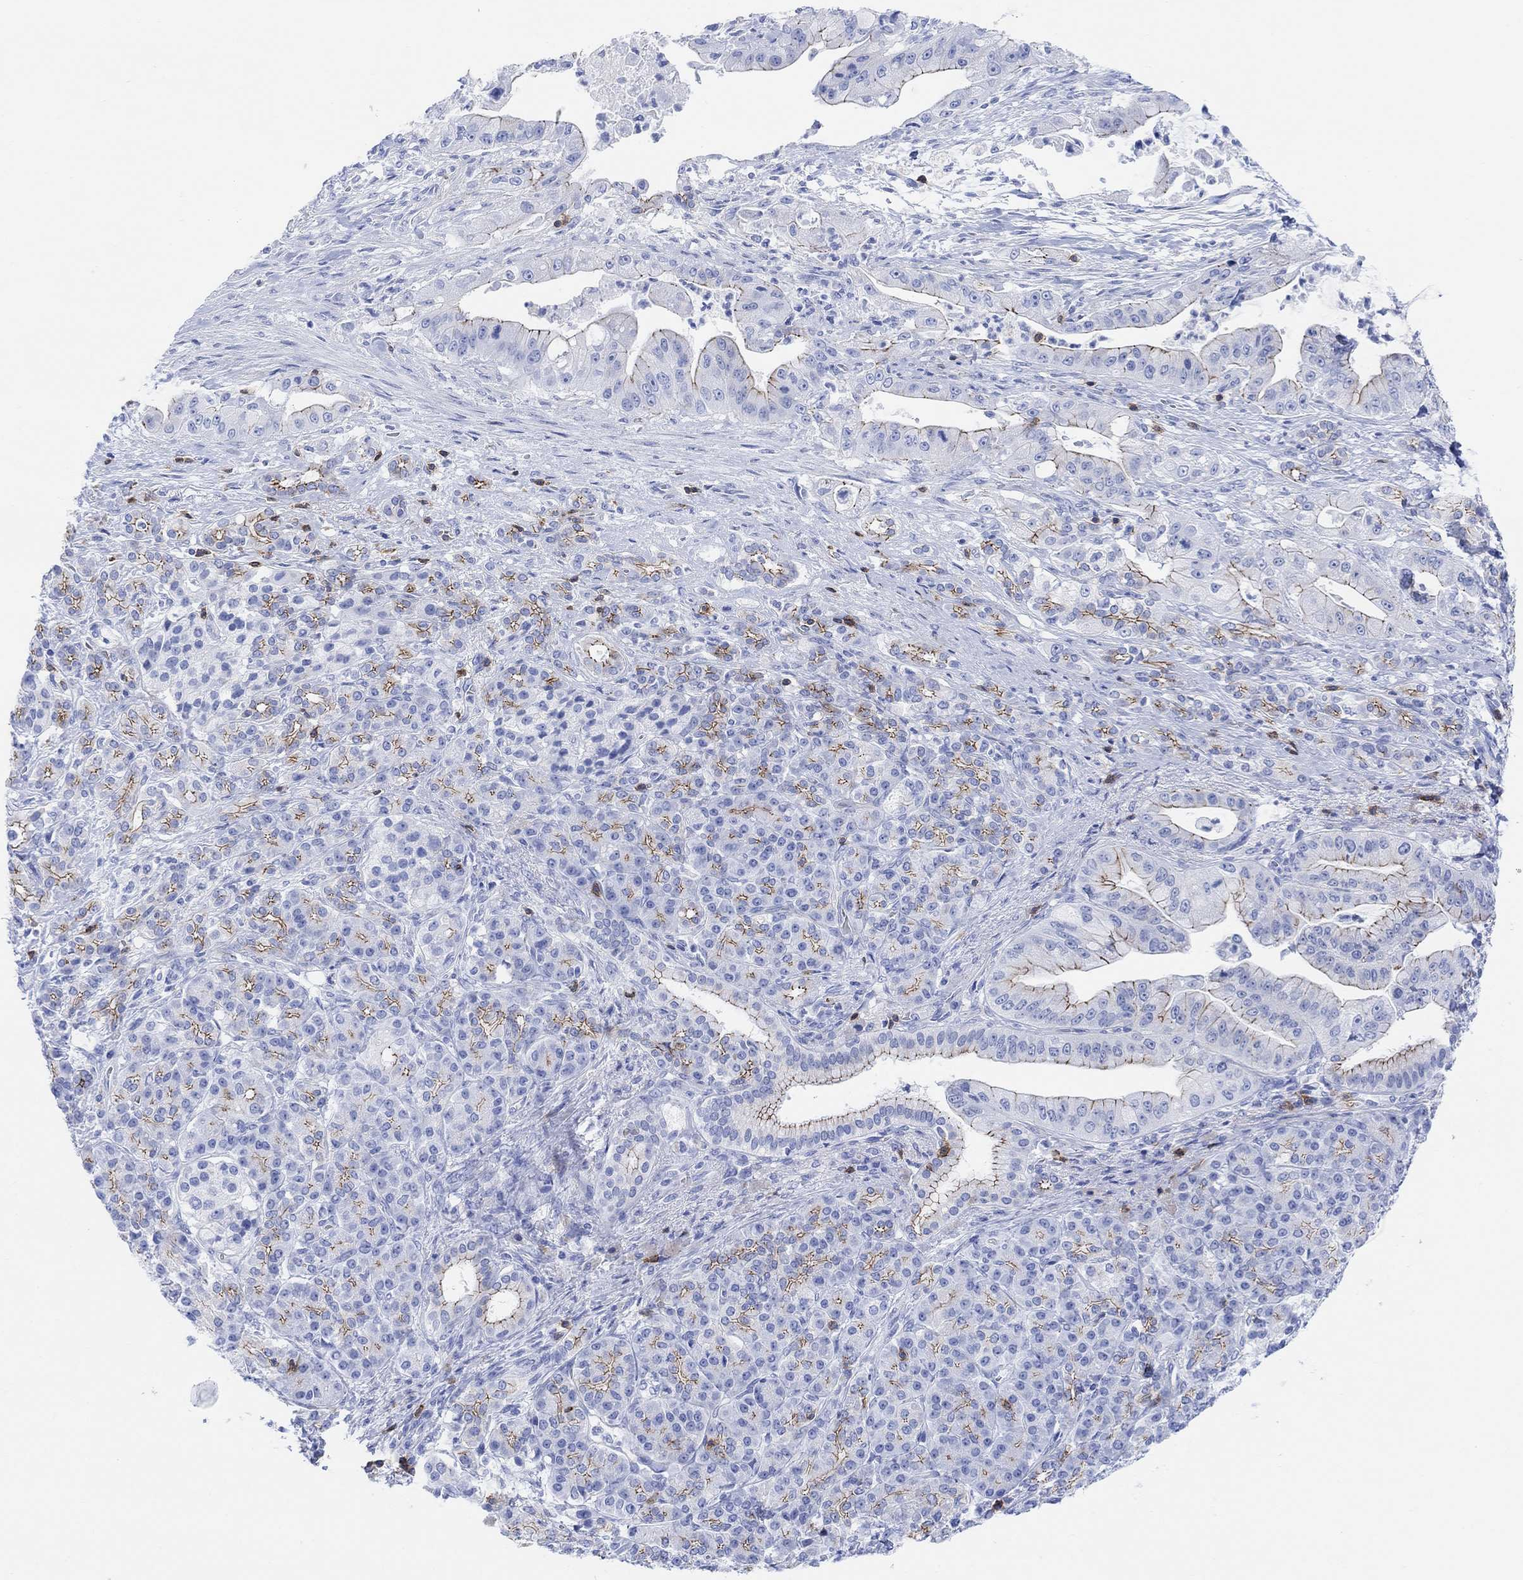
{"staining": {"intensity": "strong", "quantity": "<25%", "location": "cytoplasmic/membranous"}, "tissue": "pancreatic cancer", "cell_type": "Tumor cells", "image_type": "cancer", "snomed": [{"axis": "morphology", "description": "Normal tissue, NOS"}, {"axis": "morphology", "description": "Inflammation, NOS"}, {"axis": "morphology", "description": "Adenocarcinoma, NOS"}, {"axis": "topography", "description": "Pancreas"}], "caption": "A medium amount of strong cytoplasmic/membranous expression is appreciated in about <25% of tumor cells in pancreatic adenocarcinoma tissue.", "gene": "GPR65", "patient": {"sex": "male", "age": 57}}